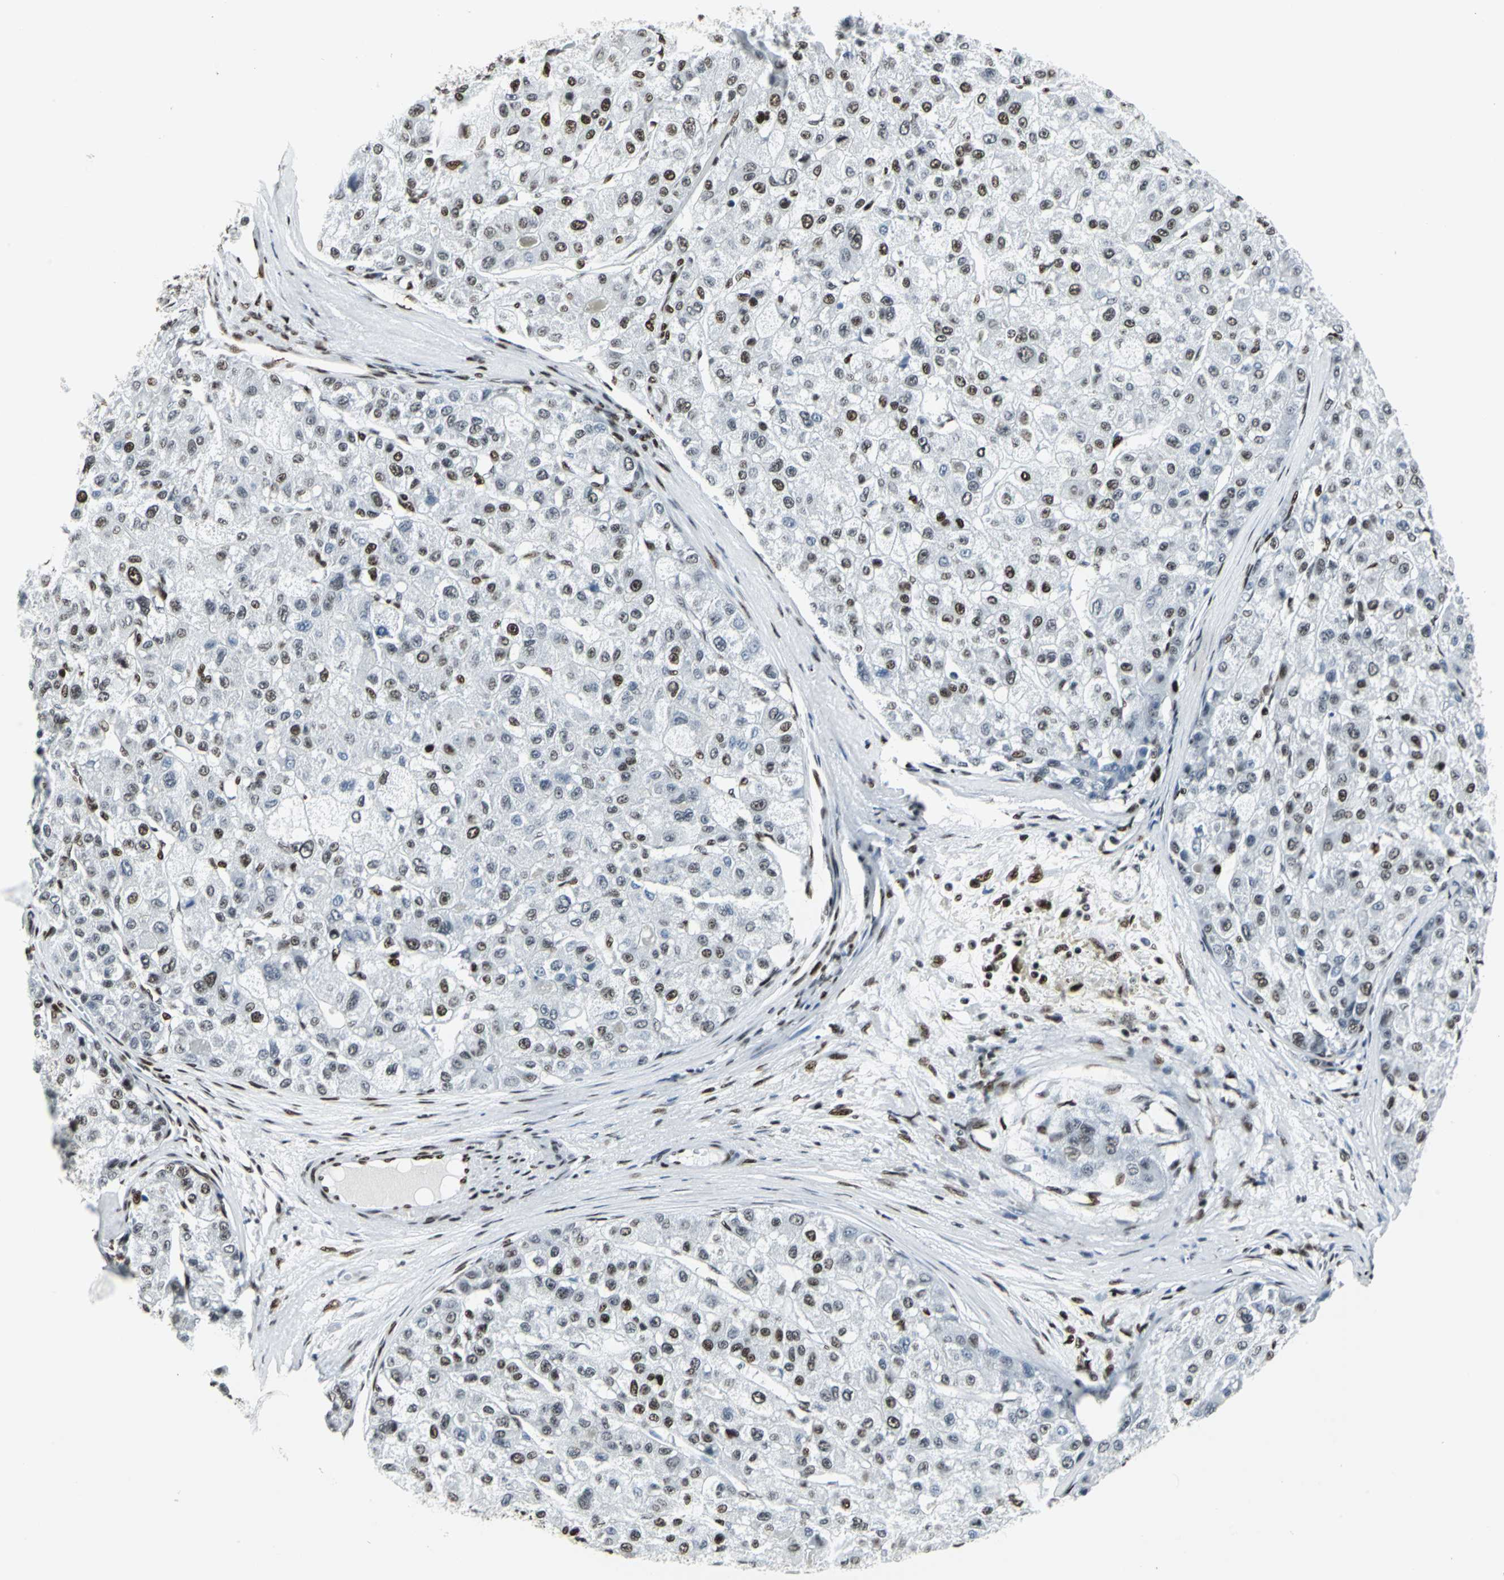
{"staining": {"intensity": "strong", "quantity": "25%-75%", "location": "nuclear"}, "tissue": "liver cancer", "cell_type": "Tumor cells", "image_type": "cancer", "snomed": [{"axis": "morphology", "description": "Carcinoma, Hepatocellular, NOS"}, {"axis": "topography", "description": "Liver"}], "caption": "A histopathology image of liver hepatocellular carcinoma stained for a protein displays strong nuclear brown staining in tumor cells.", "gene": "HDAC2", "patient": {"sex": "male", "age": 80}}